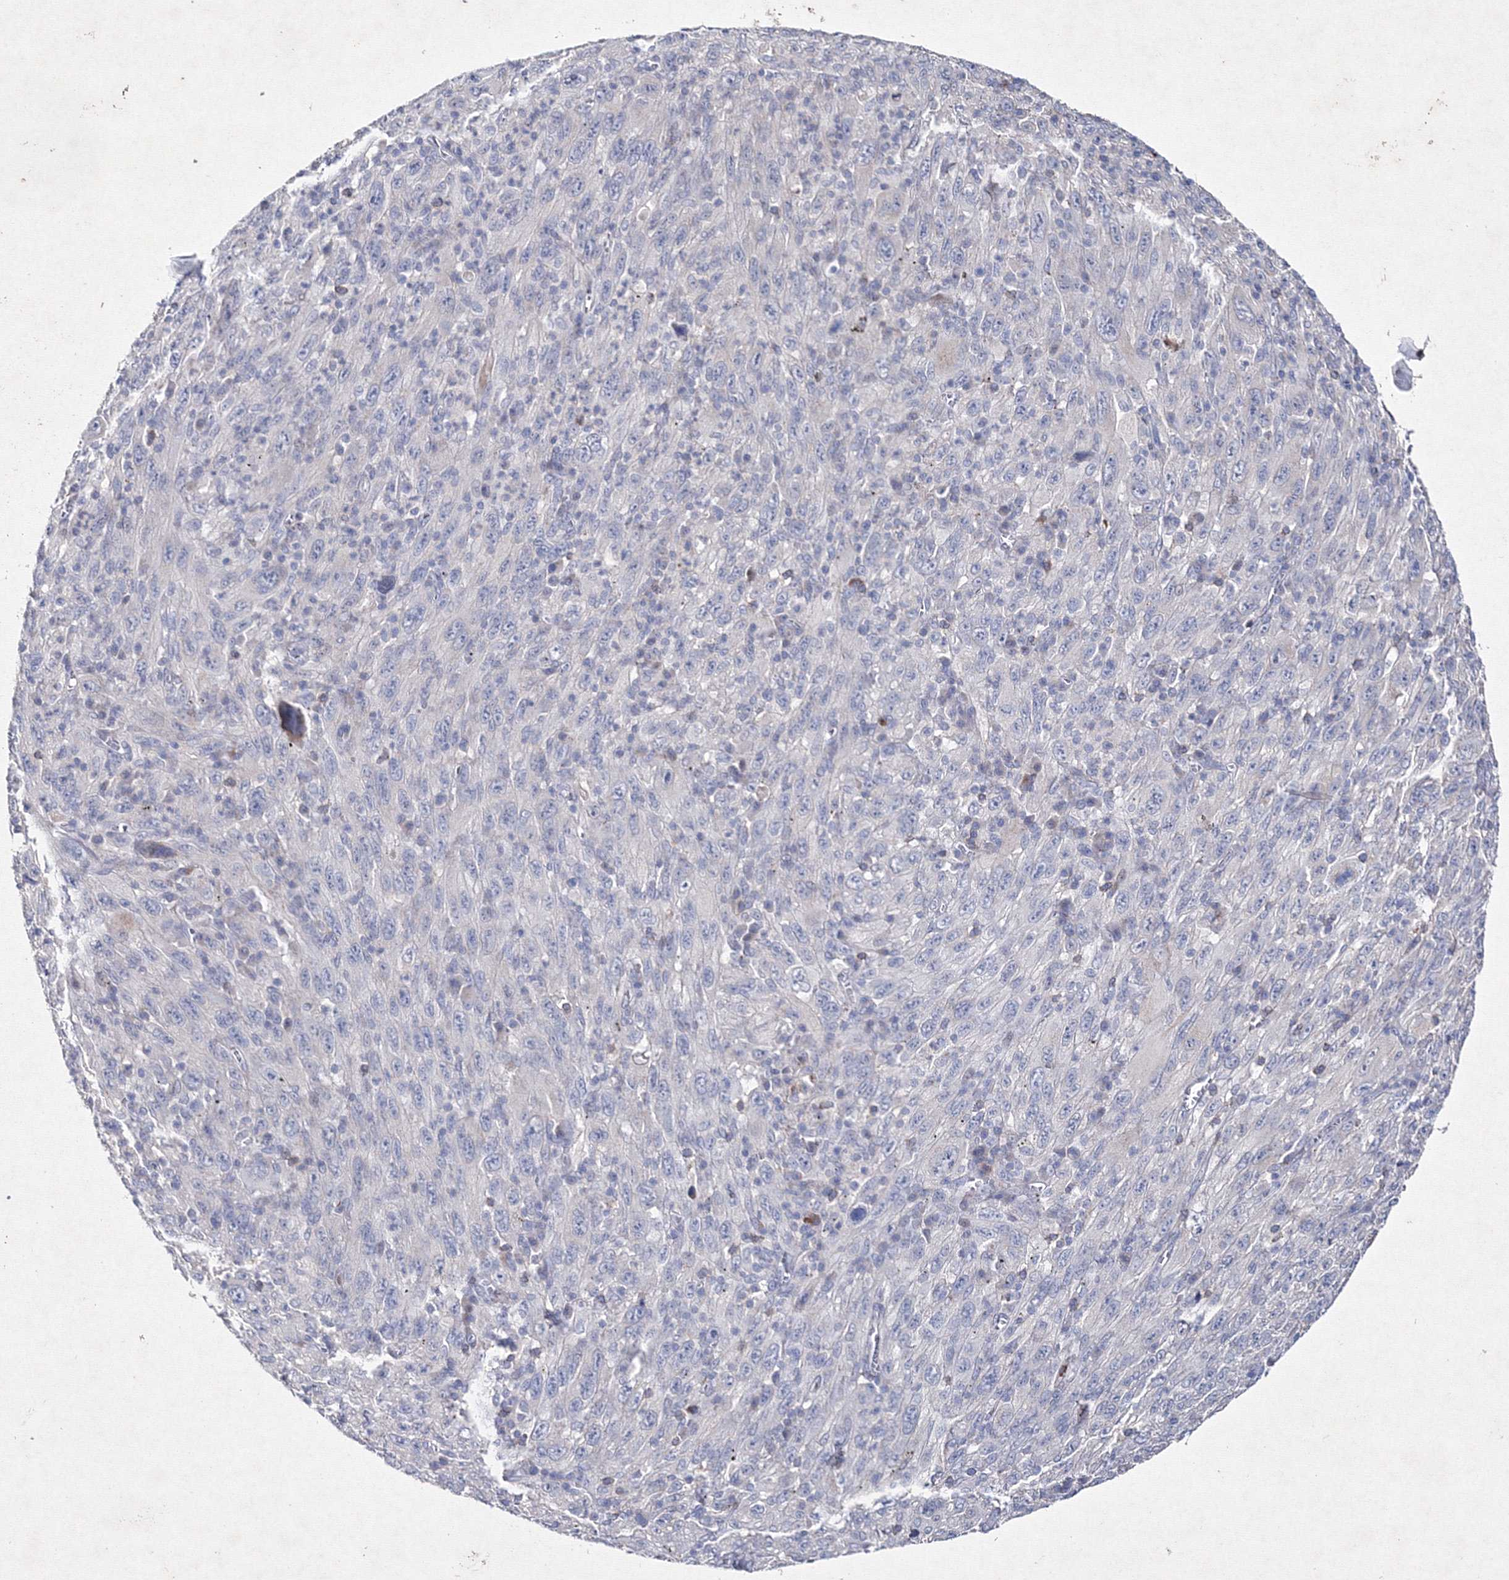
{"staining": {"intensity": "negative", "quantity": "none", "location": "none"}, "tissue": "melanoma", "cell_type": "Tumor cells", "image_type": "cancer", "snomed": [{"axis": "morphology", "description": "Malignant melanoma, Metastatic site"}, {"axis": "topography", "description": "Skin"}], "caption": "An immunohistochemistry image of malignant melanoma (metastatic site) is shown. There is no staining in tumor cells of malignant melanoma (metastatic site).", "gene": "SMIM29", "patient": {"sex": "female", "age": 56}}